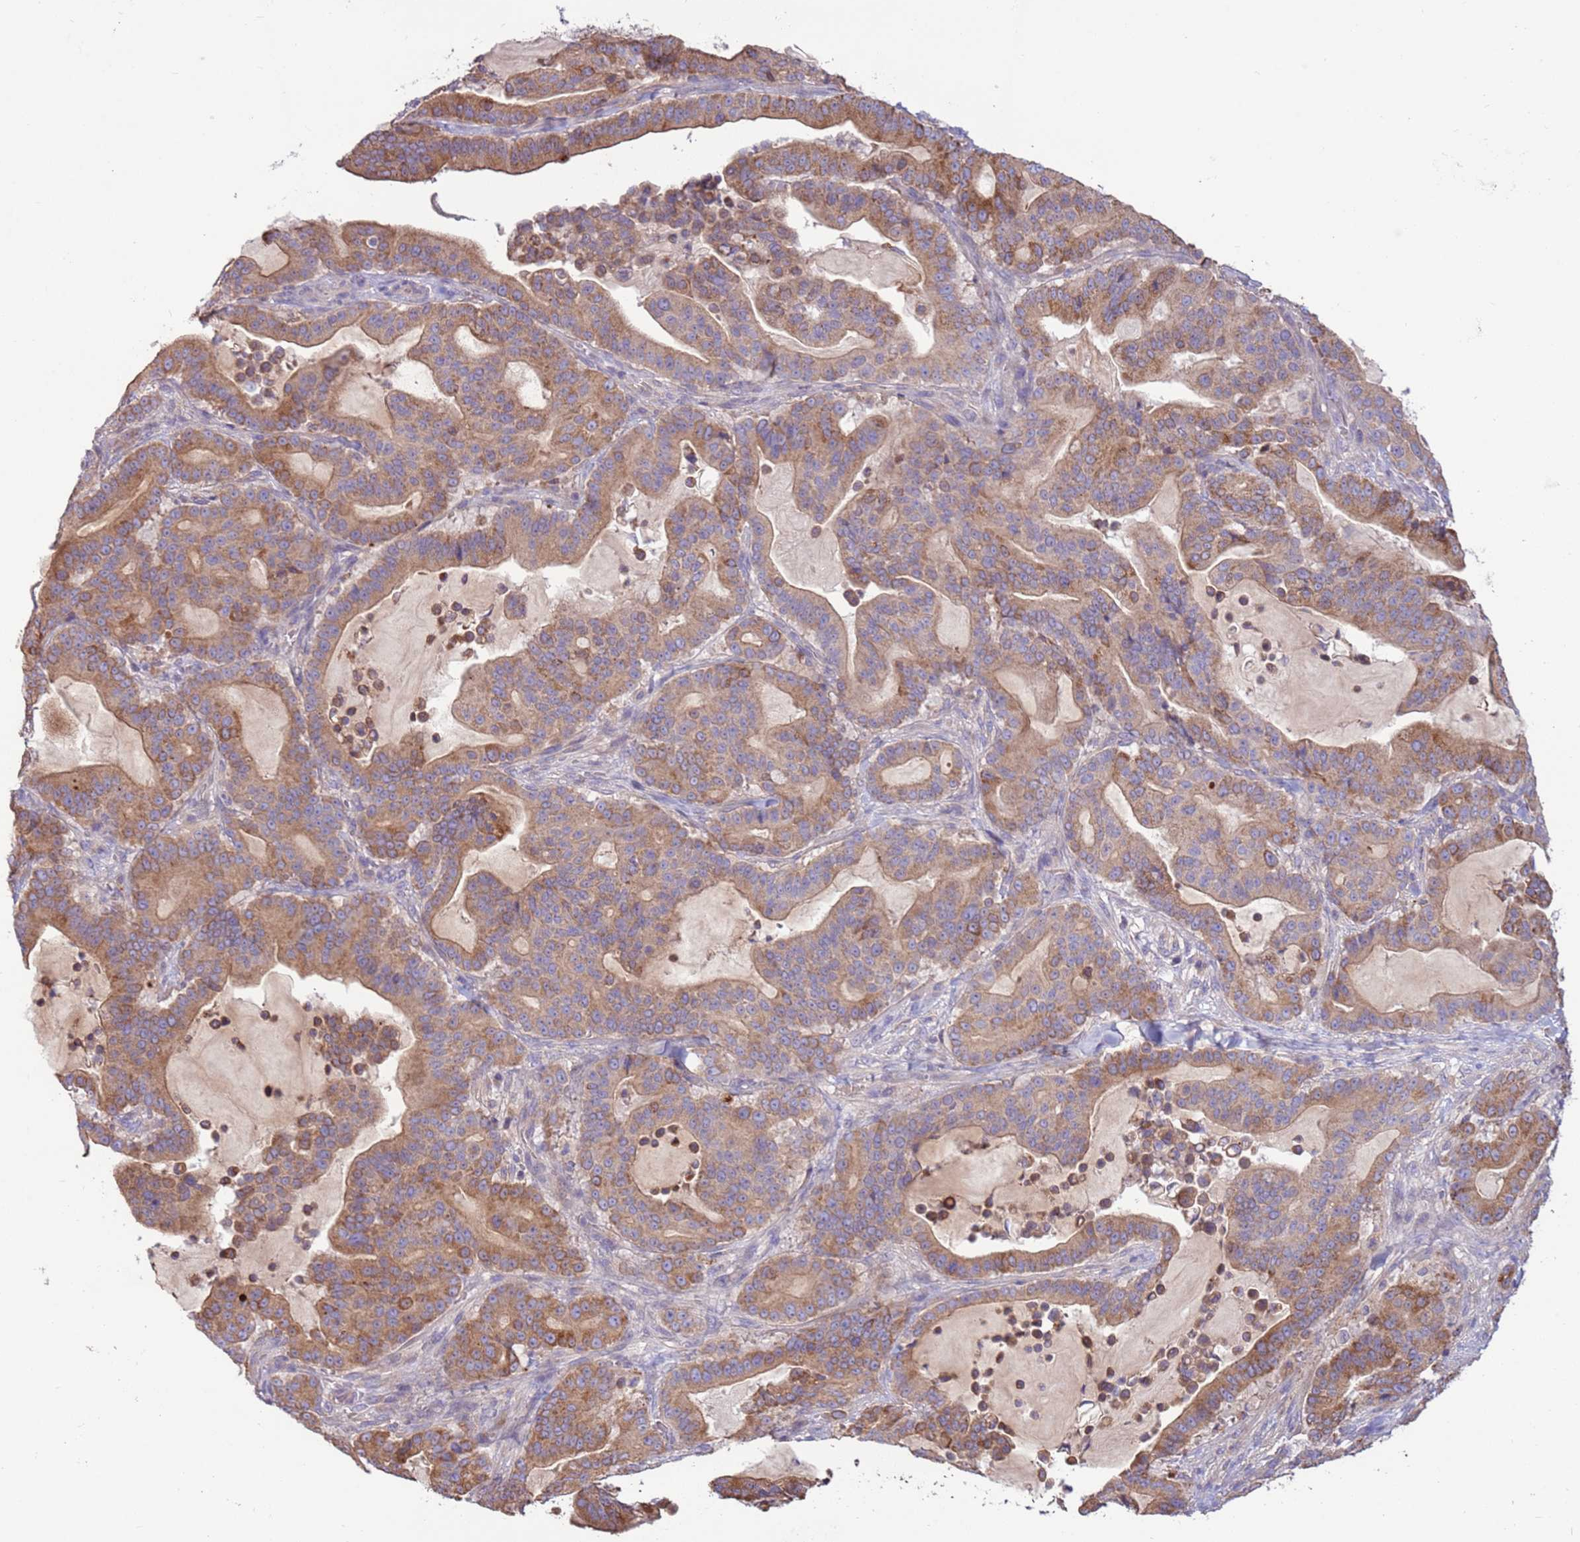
{"staining": {"intensity": "moderate", "quantity": ">75%", "location": "cytoplasmic/membranous"}, "tissue": "pancreatic cancer", "cell_type": "Tumor cells", "image_type": "cancer", "snomed": [{"axis": "morphology", "description": "Adenocarcinoma, NOS"}, {"axis": "topography", "description": "Pancreas"}], "caption": "Adenocarcinoma (pancreatic) stained for a protein (brown) demonstrates moderate cytoplasmic/membranous positive positivity in about >75% of tumor cells.", "gene": "EVA1B", "patient": {"sex": "male", "age": 63}}